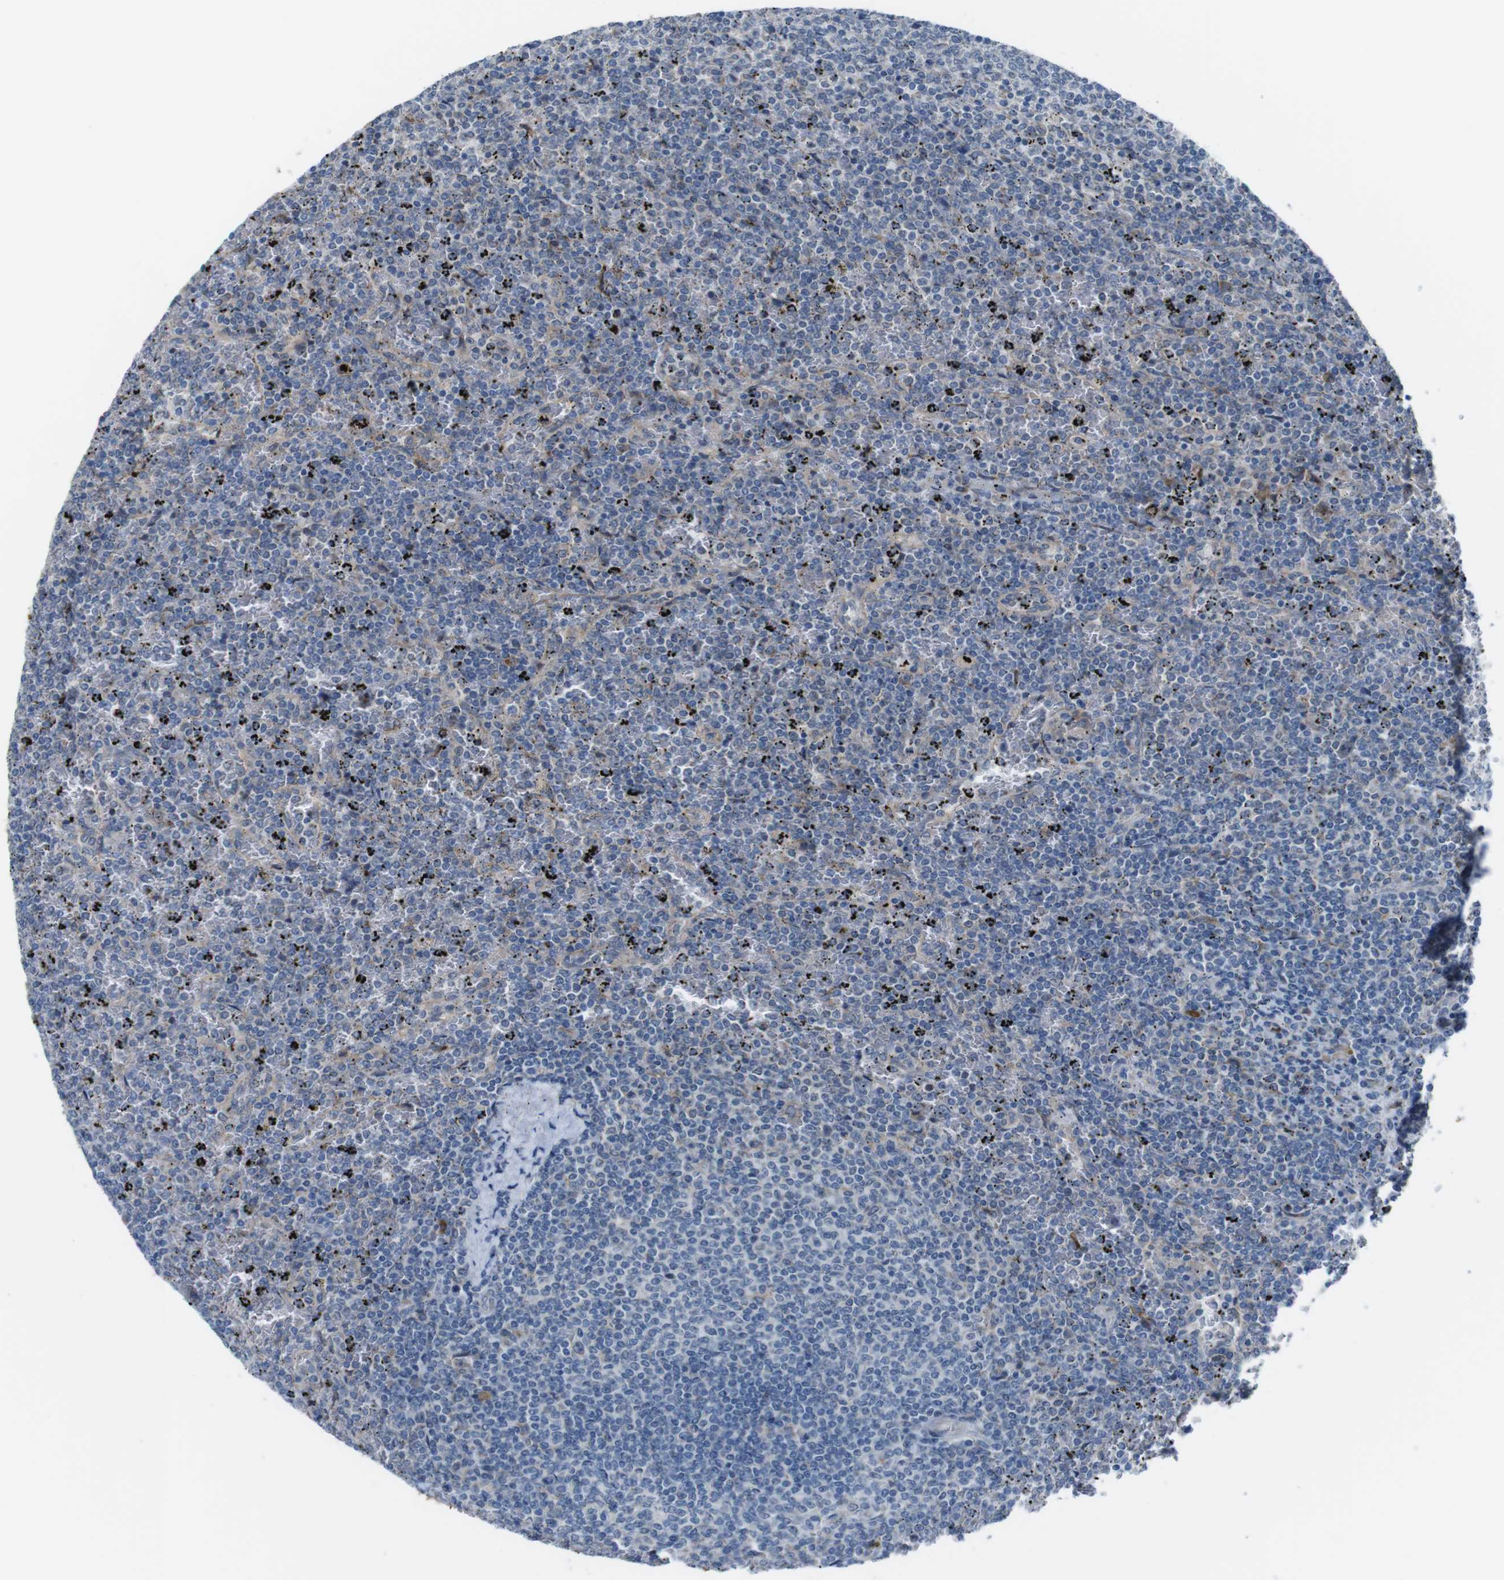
{"staining": {"intensity": "negative", "quantity": "none", "location": "none"}, "tissue": "lymphoma", "cell_type": "Tumor cells", "image_type": "cancer", "snomed": [{"axis": "morphology", "description": "Malignant lymphoma, non-Hodgkin's type, Low grade"}, {"axis": "topography", "description": "Spleen"}], "caption": "Photomicrograph shows no protein expression in tumor cells of lymphoma tissue. Brightfield microscopy of IHC stained with DAB (brown) and hematoxylin (blue), captured at high magnification.", "gene": "CDH22", "patient": {"sex": "female", "age": 77}}